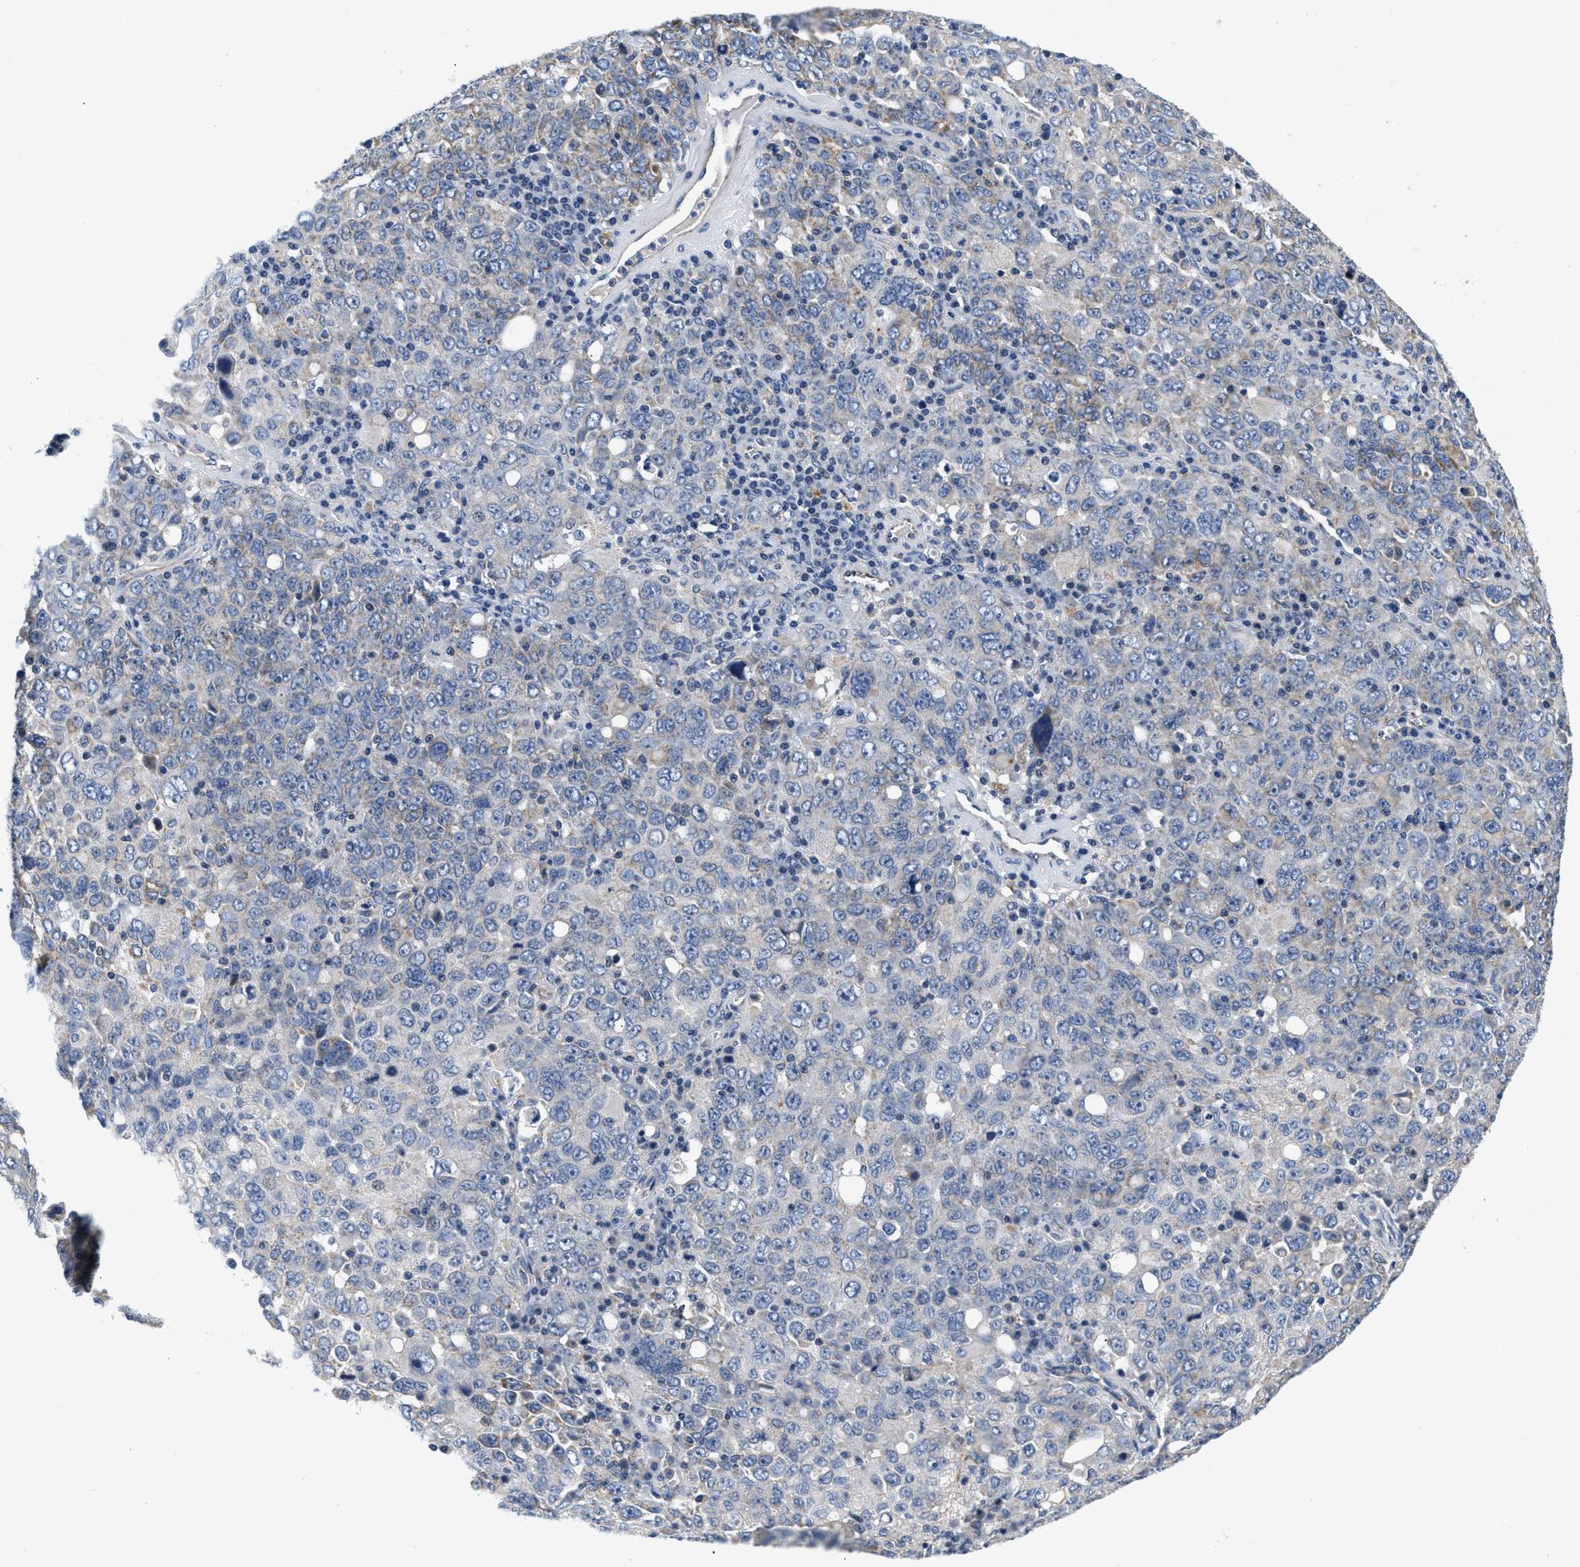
{"staining": {"intensity": "negative", "quantity": "none", "location": "none"}, "tissue": "ovarian cancer", "cell_type": "Tumor cells", "image_type": "cancer", "snomed": [{"axis": "morphology", "description": "Carcinoma, endometroid"}, {"axis": "topography", "description": "Ovary"}], "caption": "Tumor cells show no significant expression in ovarian endometroid carcinoma.", "gene": "PDP1", "patient": {"sex": "female", "age": 62}}